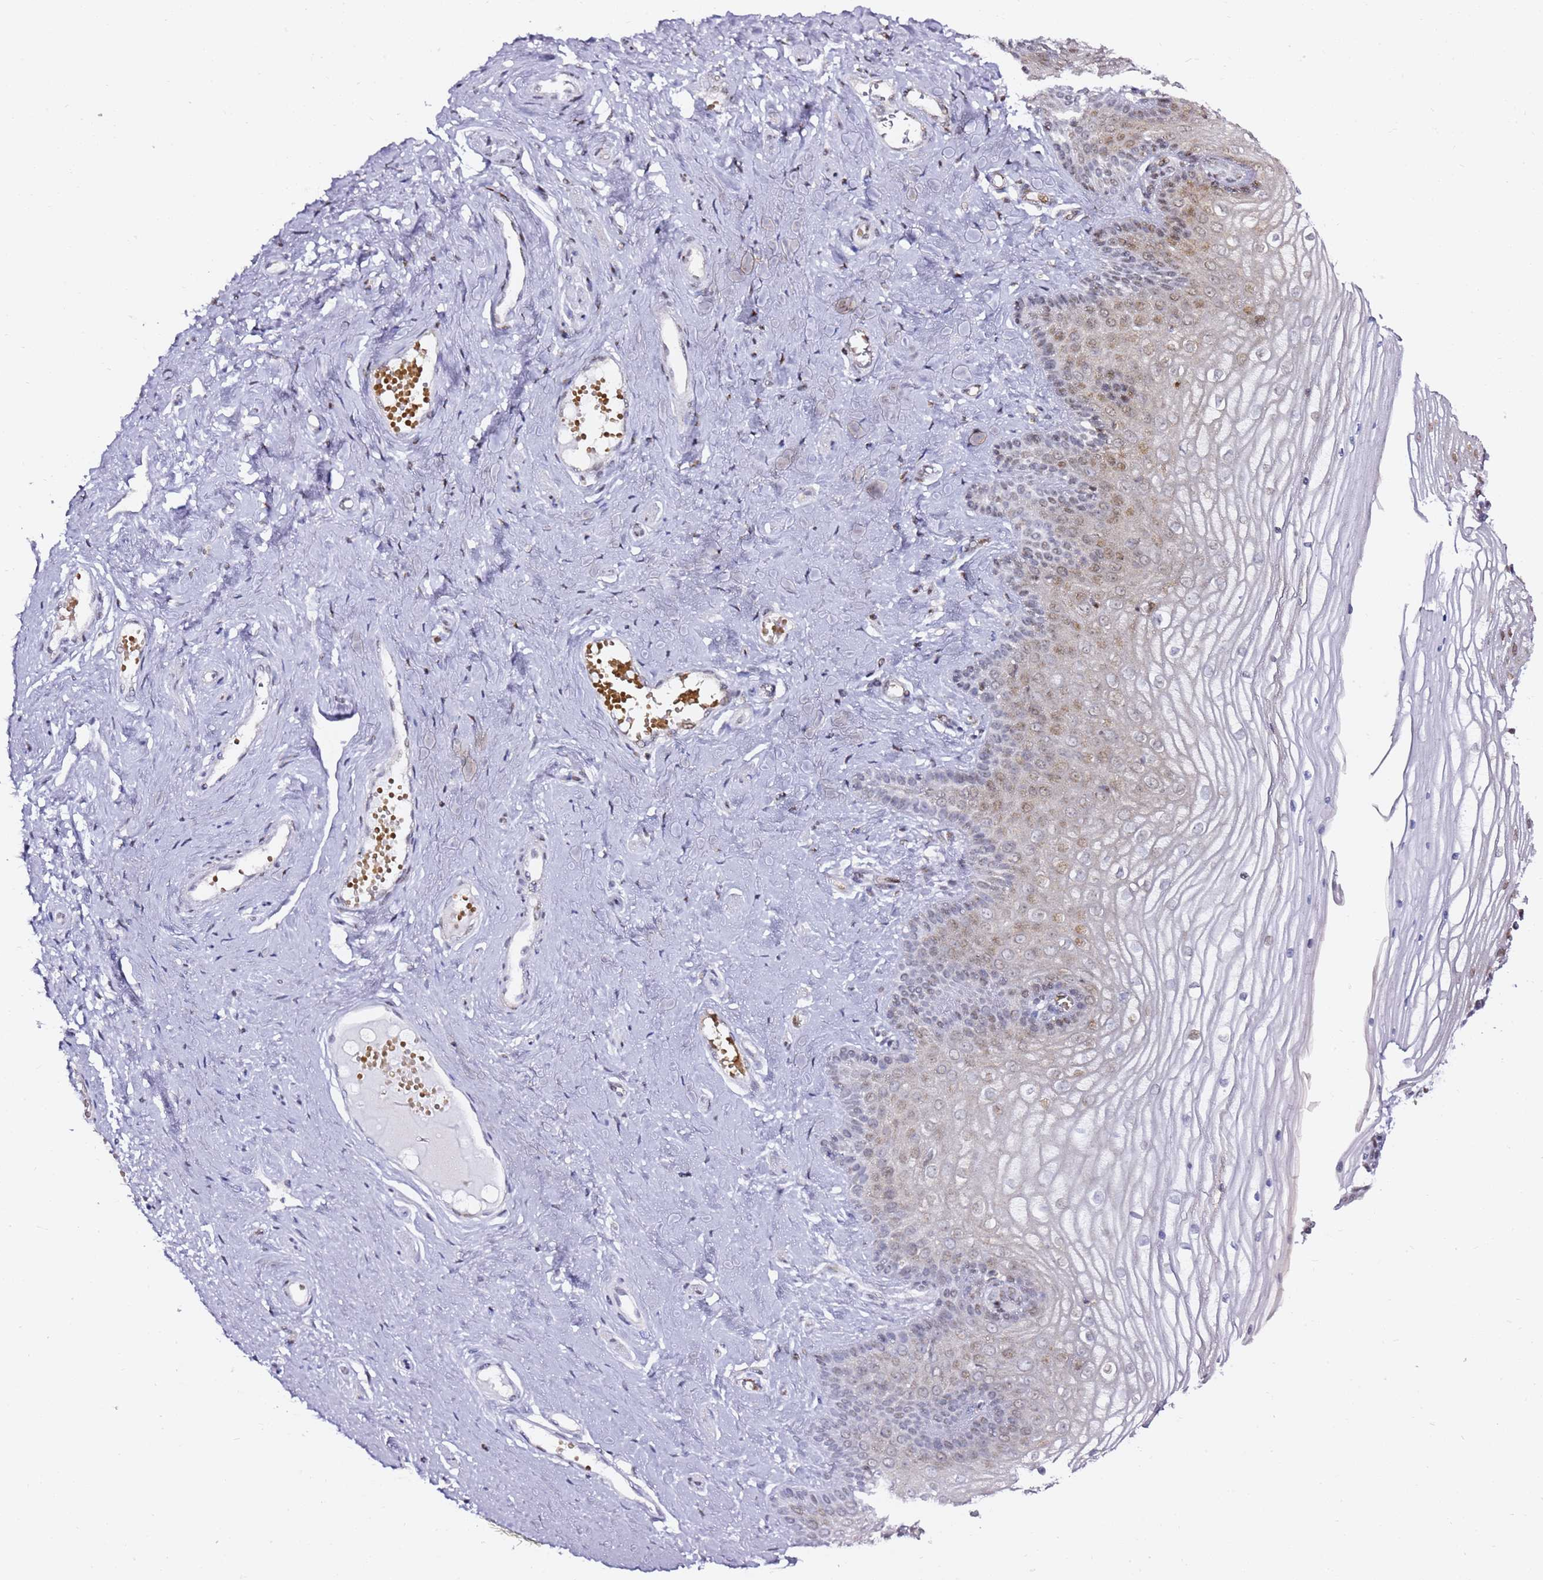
{"staining": {"intensity": "weak", "quantity": "<25%", "location": "nuclear"}, "tissue": "vagina", "cell_type": "Squamous epithelial cells", "image_type": "normal", "snomed": [{"axis": "morphology", "description": "Normal tissue, NOS"}, {"axis": "topography", "description": "Vagina"}, {"axis": "topography", "description": "Cervix"}], "caption": "This is a photomicrograph of IHC staining of normal vagina, which shows no expression in squamous epithelial cells.", "gene": "GBP2", "patient": {"sex": "female", "age": 40}}